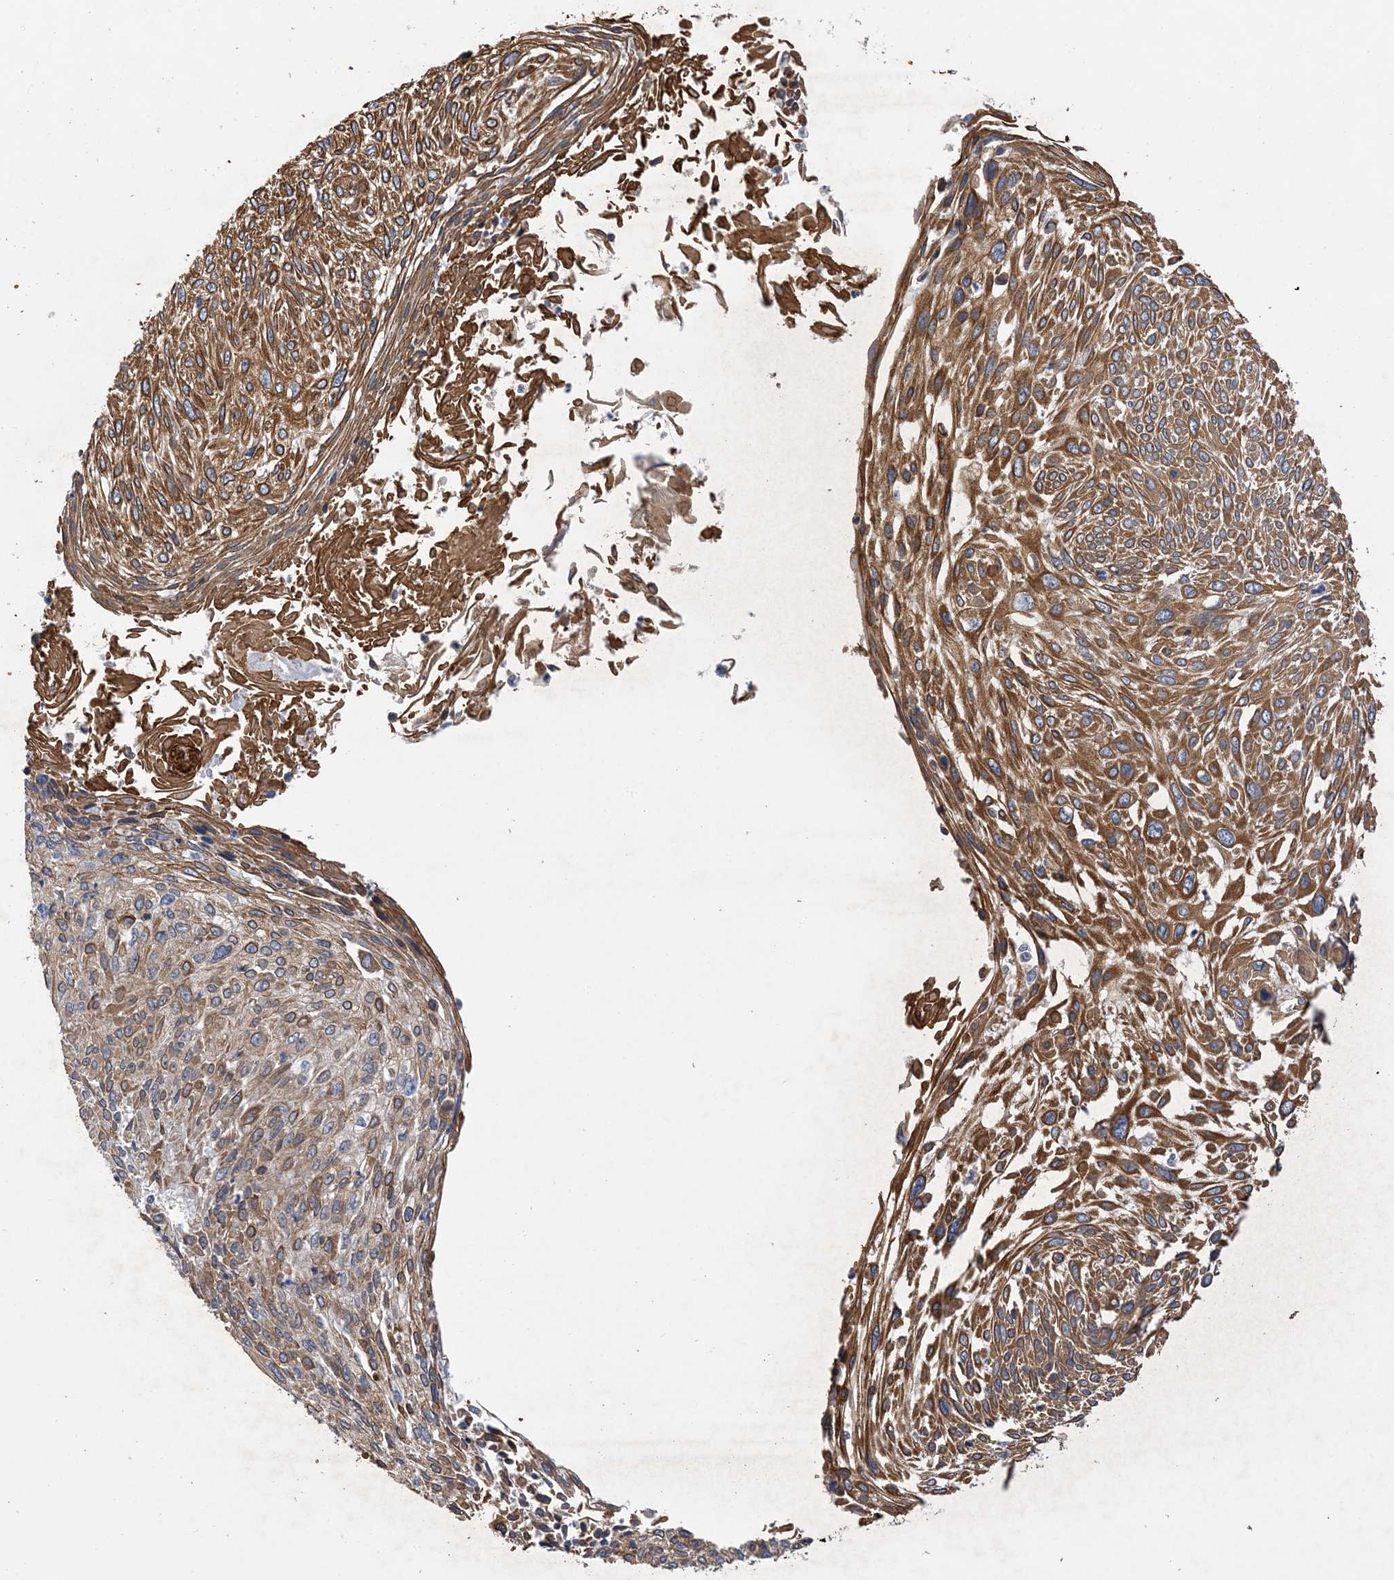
{"staining": {"intensity": "moderate", "quantity": ">75%", "location": "cytoplasmic/membranous"}, "tissue": "cervical cancer", "cell_type": "Tumor cells", "image_type": "cancer", "snomed": [{"axis": "morphology", "description": "Squamous cell carcinoma, NOS"}, {"axis": "topography", "description": "Cervix"}], "caption": "A brown stain shows moderate cytoplasmic/membranous staining of a protein in human cervical cancer (squamous cell carcinoma) tumor cells. (Stains: DAB (3,3'-diaminobenzidine) in brown, nuclei in blue, Microscopy: brightfield microscopy at high magnification).", "gene": "PLK4", "patient": {"sex": "female", "age": 51}}